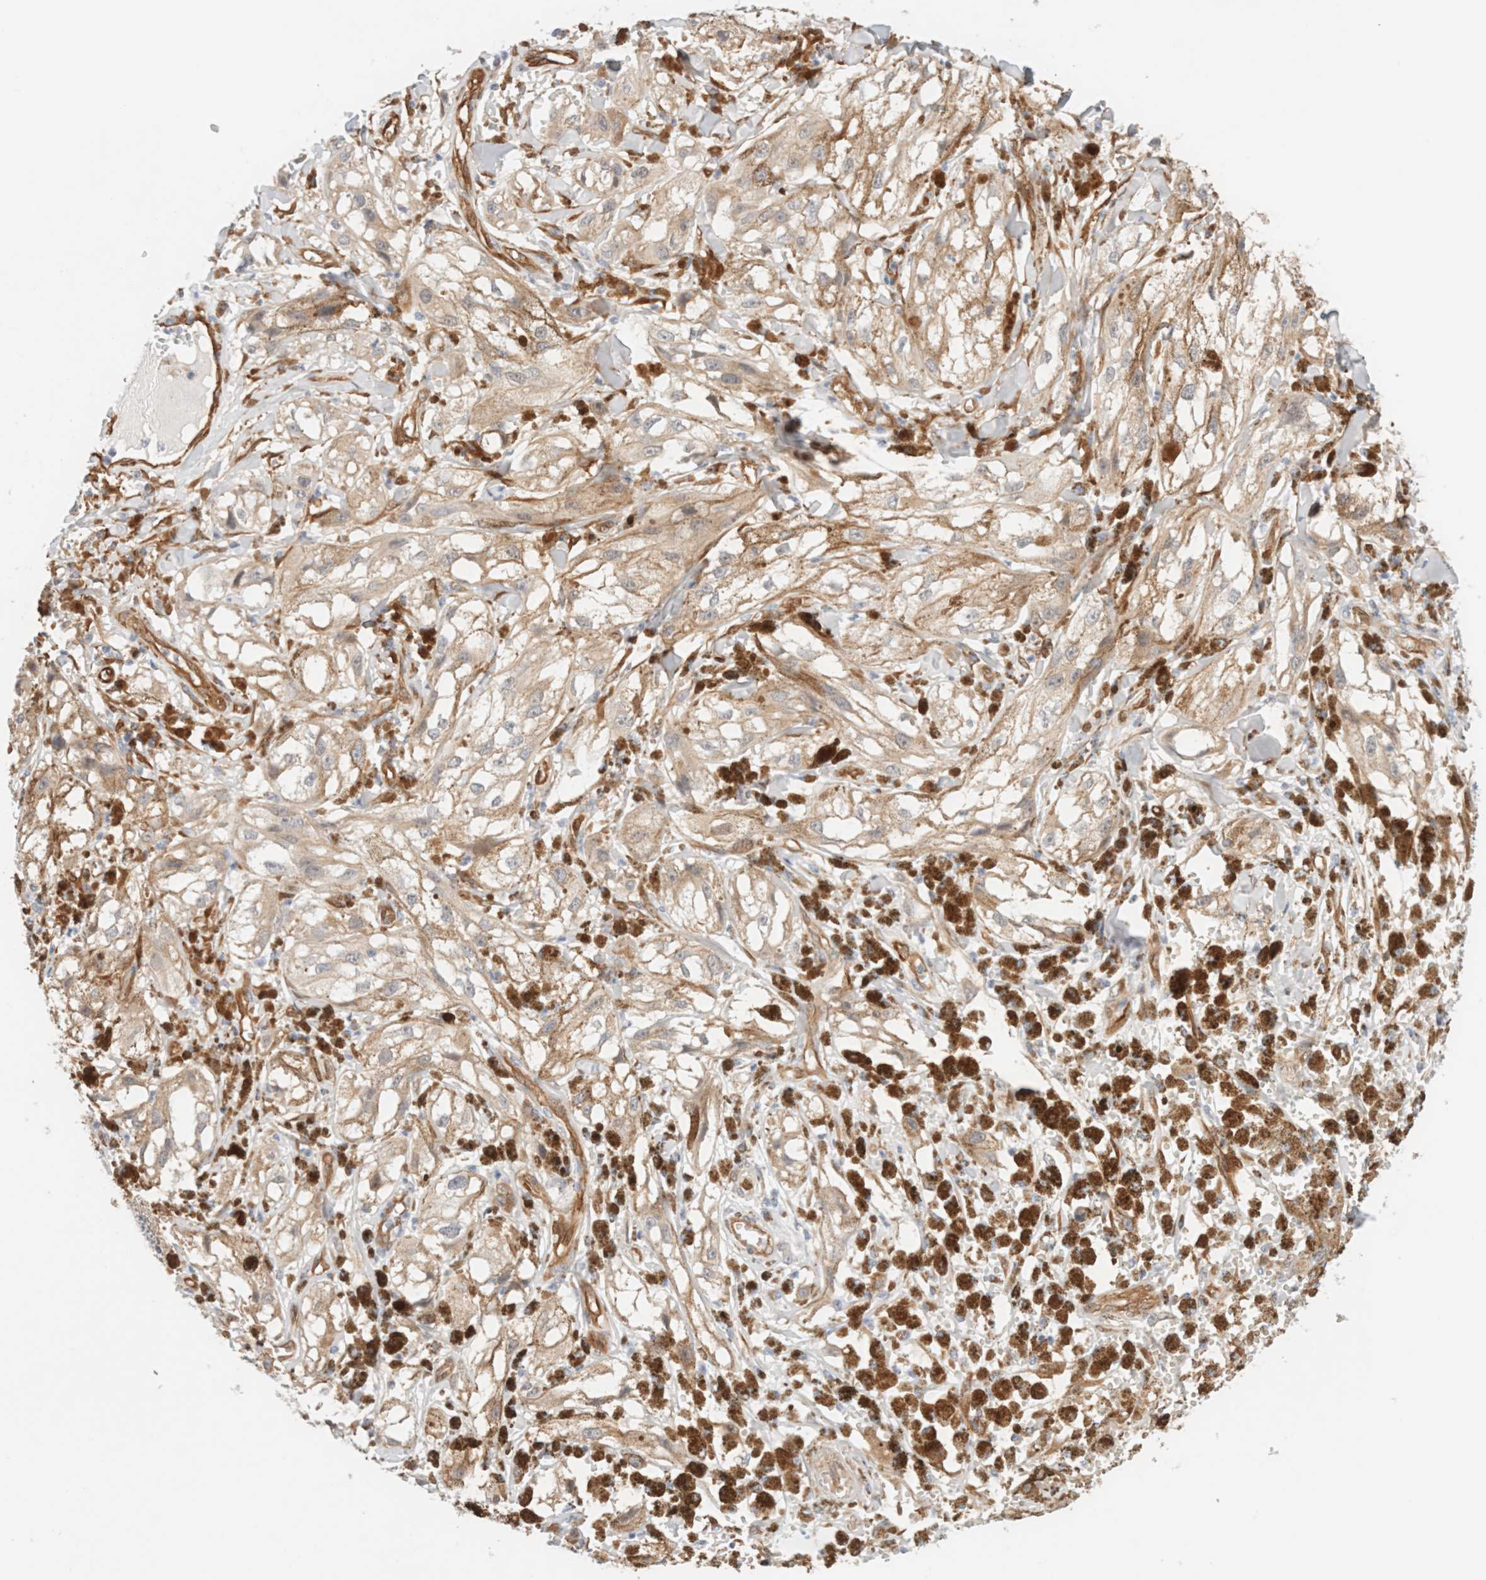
{"staining": {"intensity": "negative", "quantity": "none", "location": "none"}, "tissue": "melanoma", "cell_type": "Tumor cells", "image_type": "cancer", "snomed": [{"axis": "morphology", "description": "Malignant melanoma, NOS"}, {"axis": "topography", "description": "Skin"}], "caption": "Immunohistochemistry of human malignant melanoma reveals no expression in tumor cells. (Stains: DAB immunohistochemistry with hematoxylin counter stain, Microscopy: brightfield microscopy at high magnification).", "gene": "LMCD1", "patient": {"sex": "male", "age": 88}}